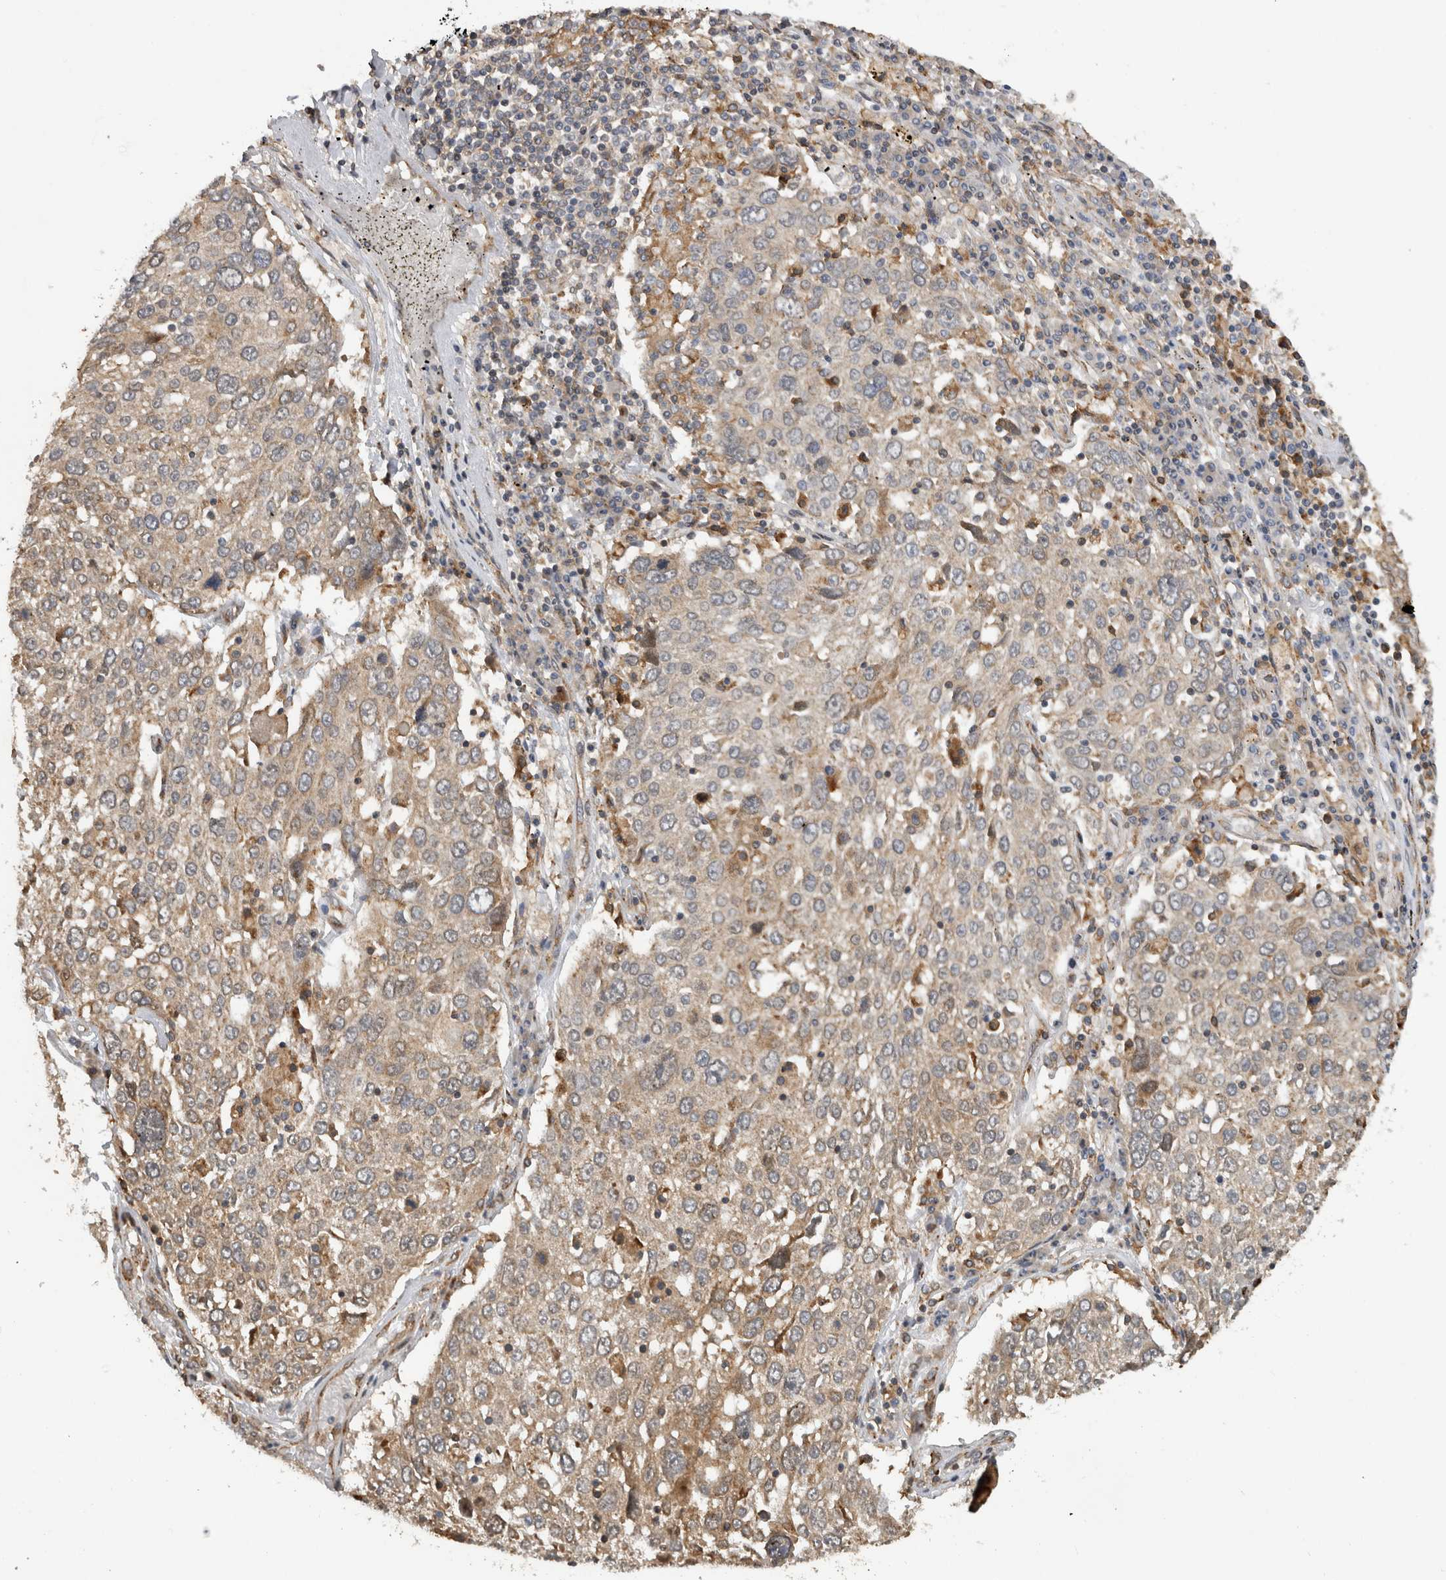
{"staining": {"intensity": "weak", "quantity": ">75%", "location": "cytoplasmic/membranous"}, "tissue": "lung cancer", "cell_type": "Tumor cells", "image_type": "cancer", "snomed": [{"axis": "morphology", "description": "Squamous cell carcinoma, NOS"}, {"axis": "topography", "description": "Lung"}], "caption": "About >75% of tumor cells in human lung squamous cell carcinoma reveal weak cytoplasmic/membranous protein staining as visualized by brown immunohistochemical staining.", "gene": "PARP6", "patient": {"sex": "male", "age": 65}}